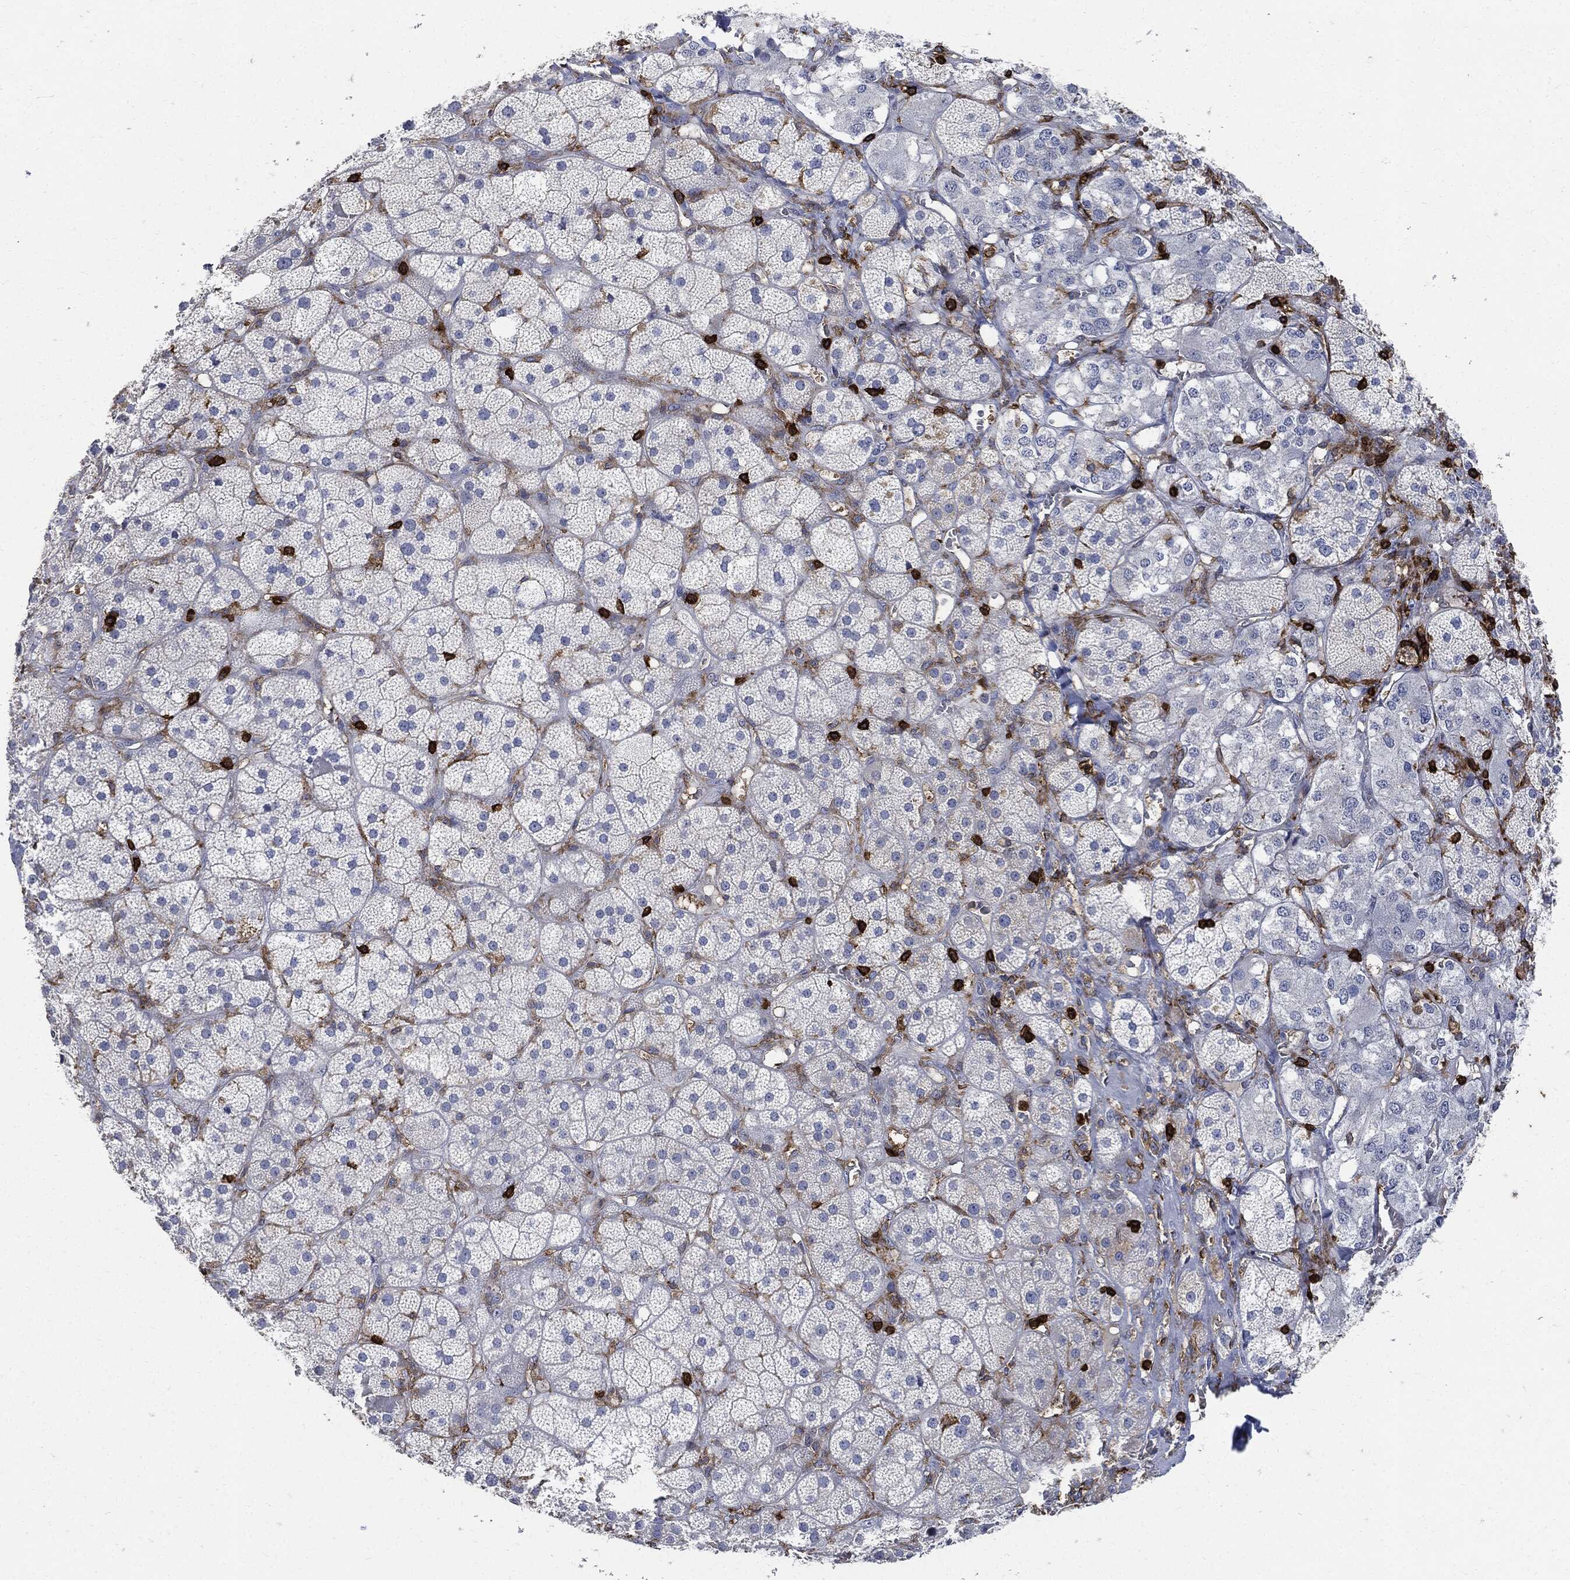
{"staining": {"intensity": "negative", "quantity": "none", "location": "none"}, "tissue": "adrenal gland", "cell_type": "Glandular cells", "image_type": "normal", "snomed": [{"axis": "morphology", "description": "Normal tissue, NOS"}, {"axis": "topography", "description": "Adrenal gland"}], "caption": "Adrenal gland was stained to show a protein in brown. There is no significant expression in glandular cells. (Brightfield microscopy of DAB (3,3'-diaminobenzidine) IHC at high magnification).", "gene": "PTPRC", "patient": {"sex": "male", "age": 57}}